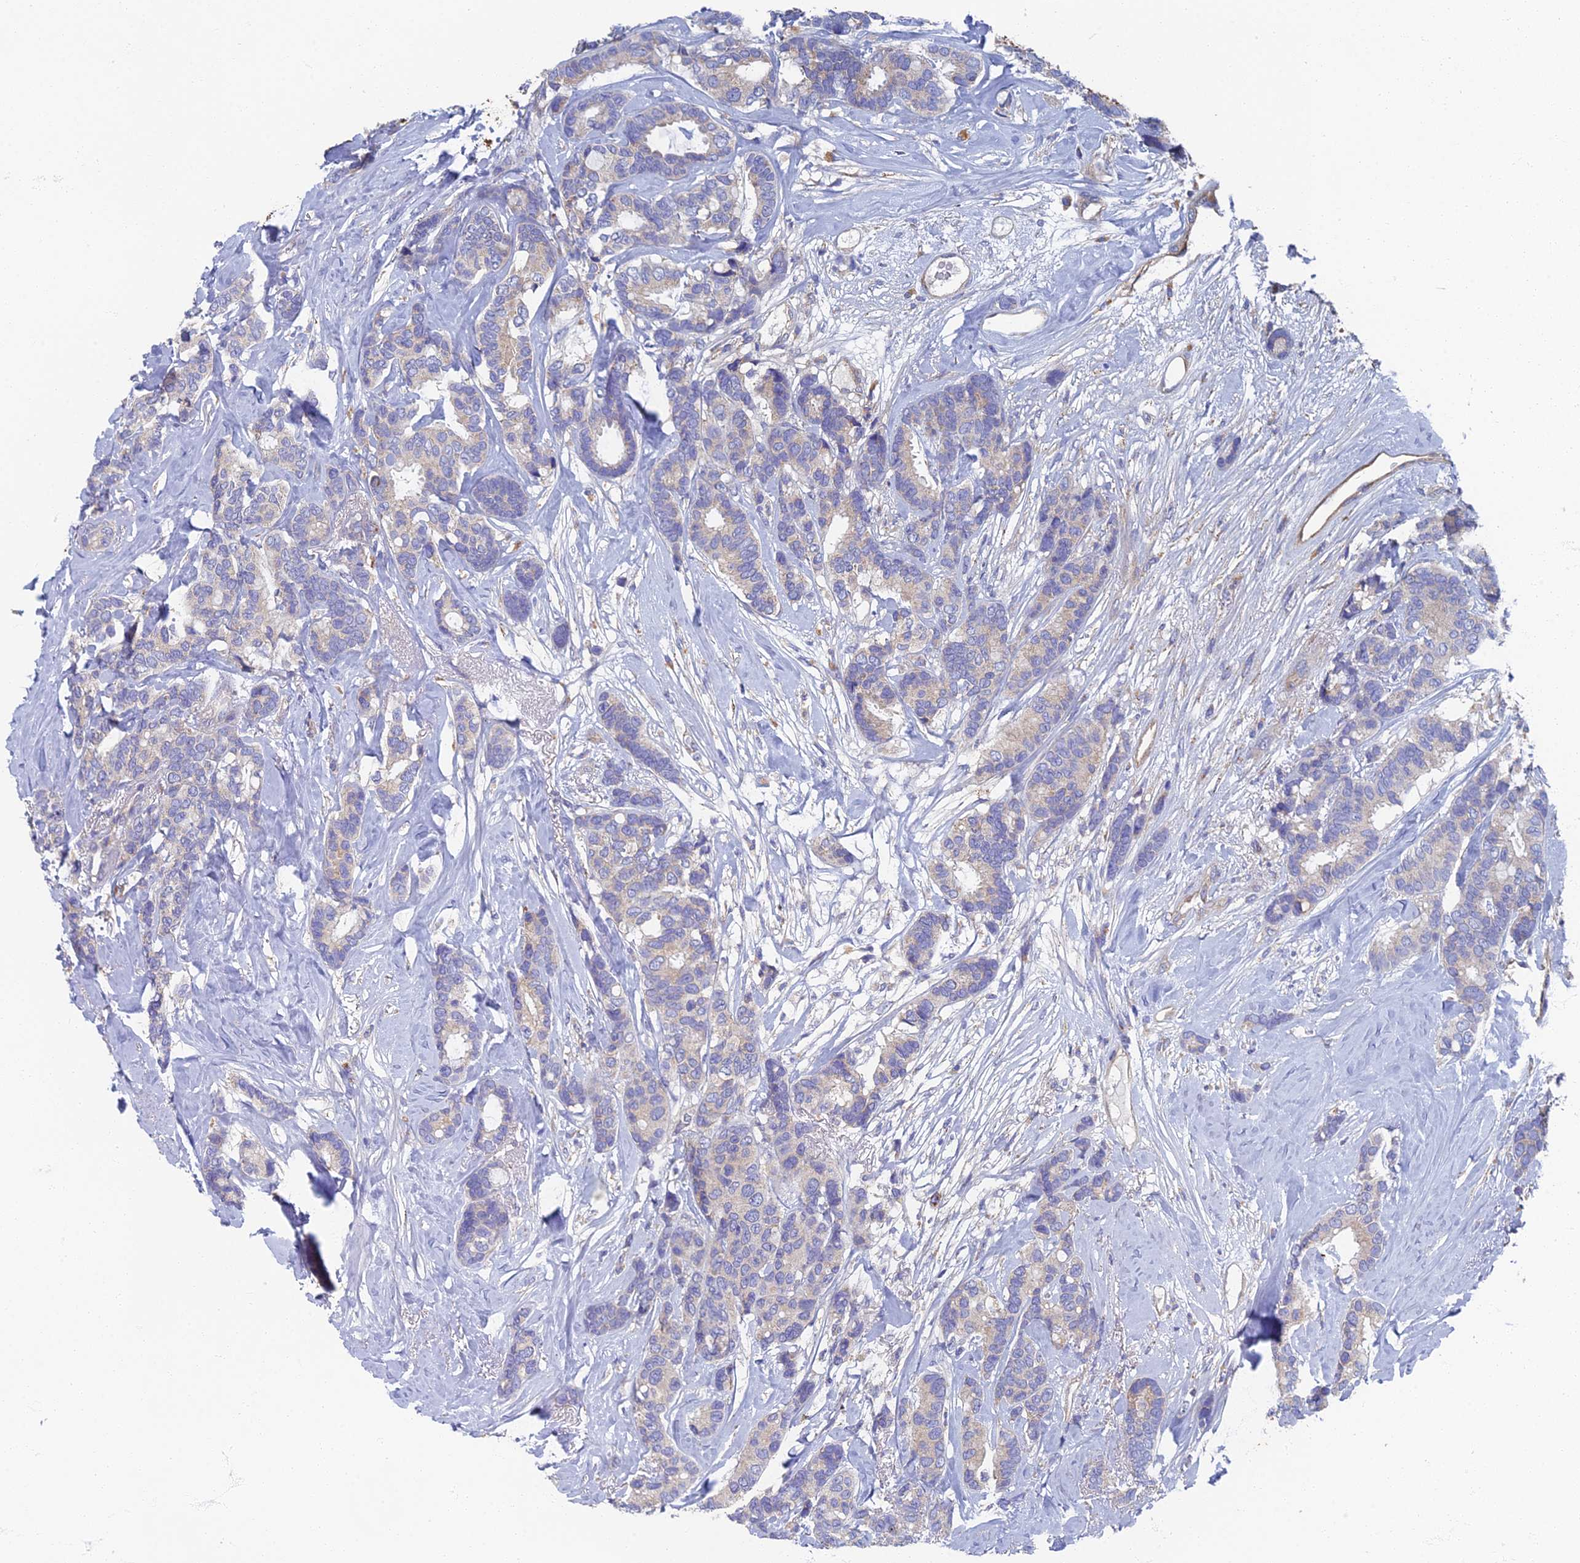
{"staining": {"intensity": "negative", "quantity": "none", "location": "none"}, "tissue": "breast cancer", "cell_type": "Tumor cells", "image_type": "cancer", "snomed": [{"axis": "morphology", "description": "Duct carcinoma"}, {"axis": "topography", "description": "Breast"}], "caption": "Immunohistochemistry histopathology image of breast cancer (invasive ductal carcinoma) stained for a protein (brown), which demonstrates no expression in tumor cells. Brightfield microscopy of IHC stained with DAB (brown) and hematoxylin (blue), captured at high magnification.", "gene": "RNASEK", "patient": {"sex": "female", "age": 87}}